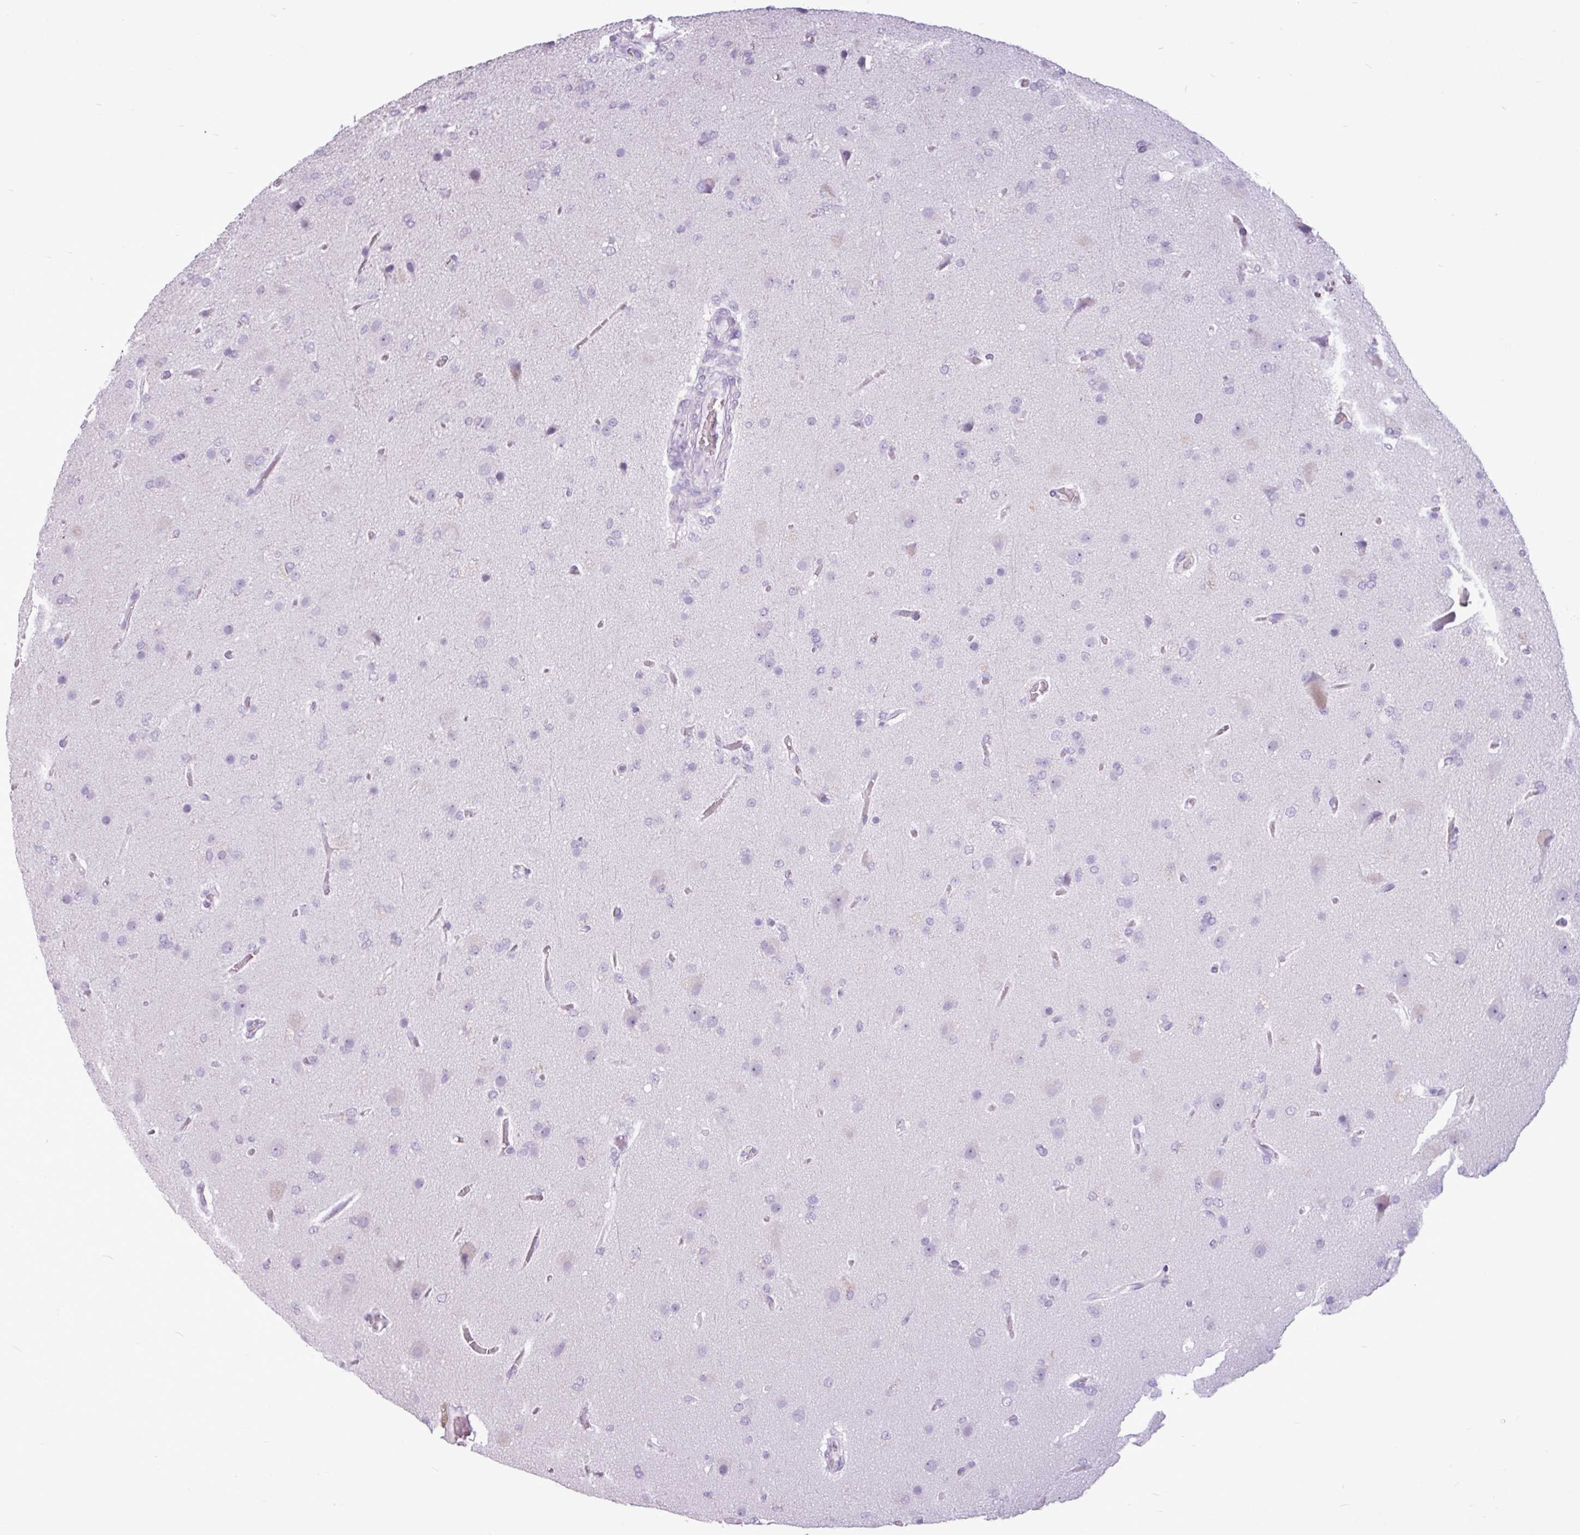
{"staining": {"intensity": "negative", "quantity": "none", "location": "none"}, "tissue": "glioma", "cell_type": "Tumor cells", "image_type": "cancer", "snomed": [{"axis": "morphology", "description": "Glioma, malignant, High grade"}, {"axis": "topography", "description": "Brain"}], "caption": "IHC of human malignant glioma (high-grade) shows no staining in tumor cells.", "gene": "AMY2A", "patient": {"sex": "female", "age": 74}}